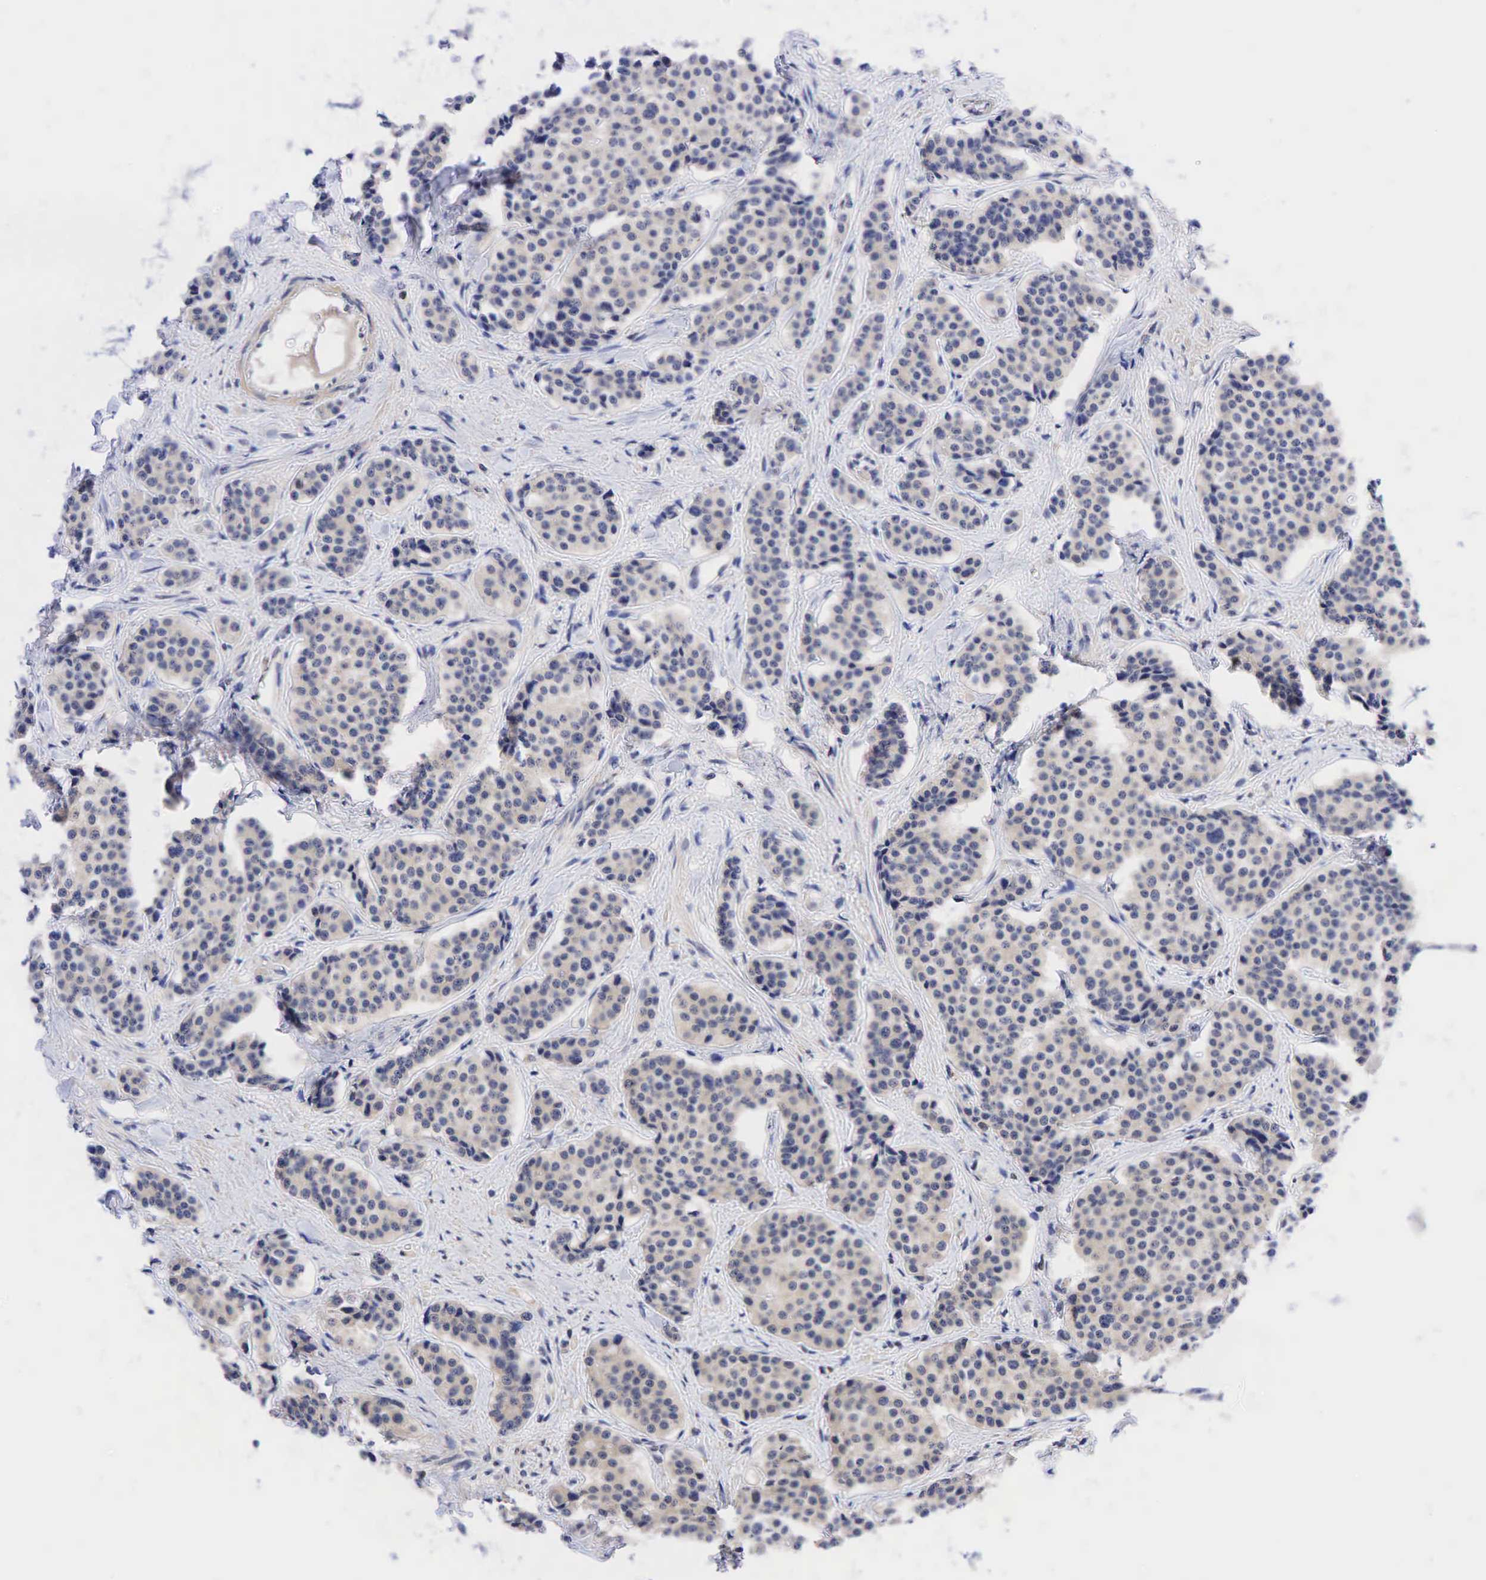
{"staining": {"intensity": "negative", "quantity": "none", "location": "none"}, "tissue": "carcinoid", "cell_type": "Tumor cells", "image_type": "cancer", "snomed": [{"axis": "morphology", "description": "Carcinoid, malignant, NOS"}, {"axis": "topography", "description": "Small intestine"}], "caption": "There is no significant staining in tumor cells of malignant carcinoid.", "gene": "CCND1", "patient": {"sex": "male", "age": 60}}